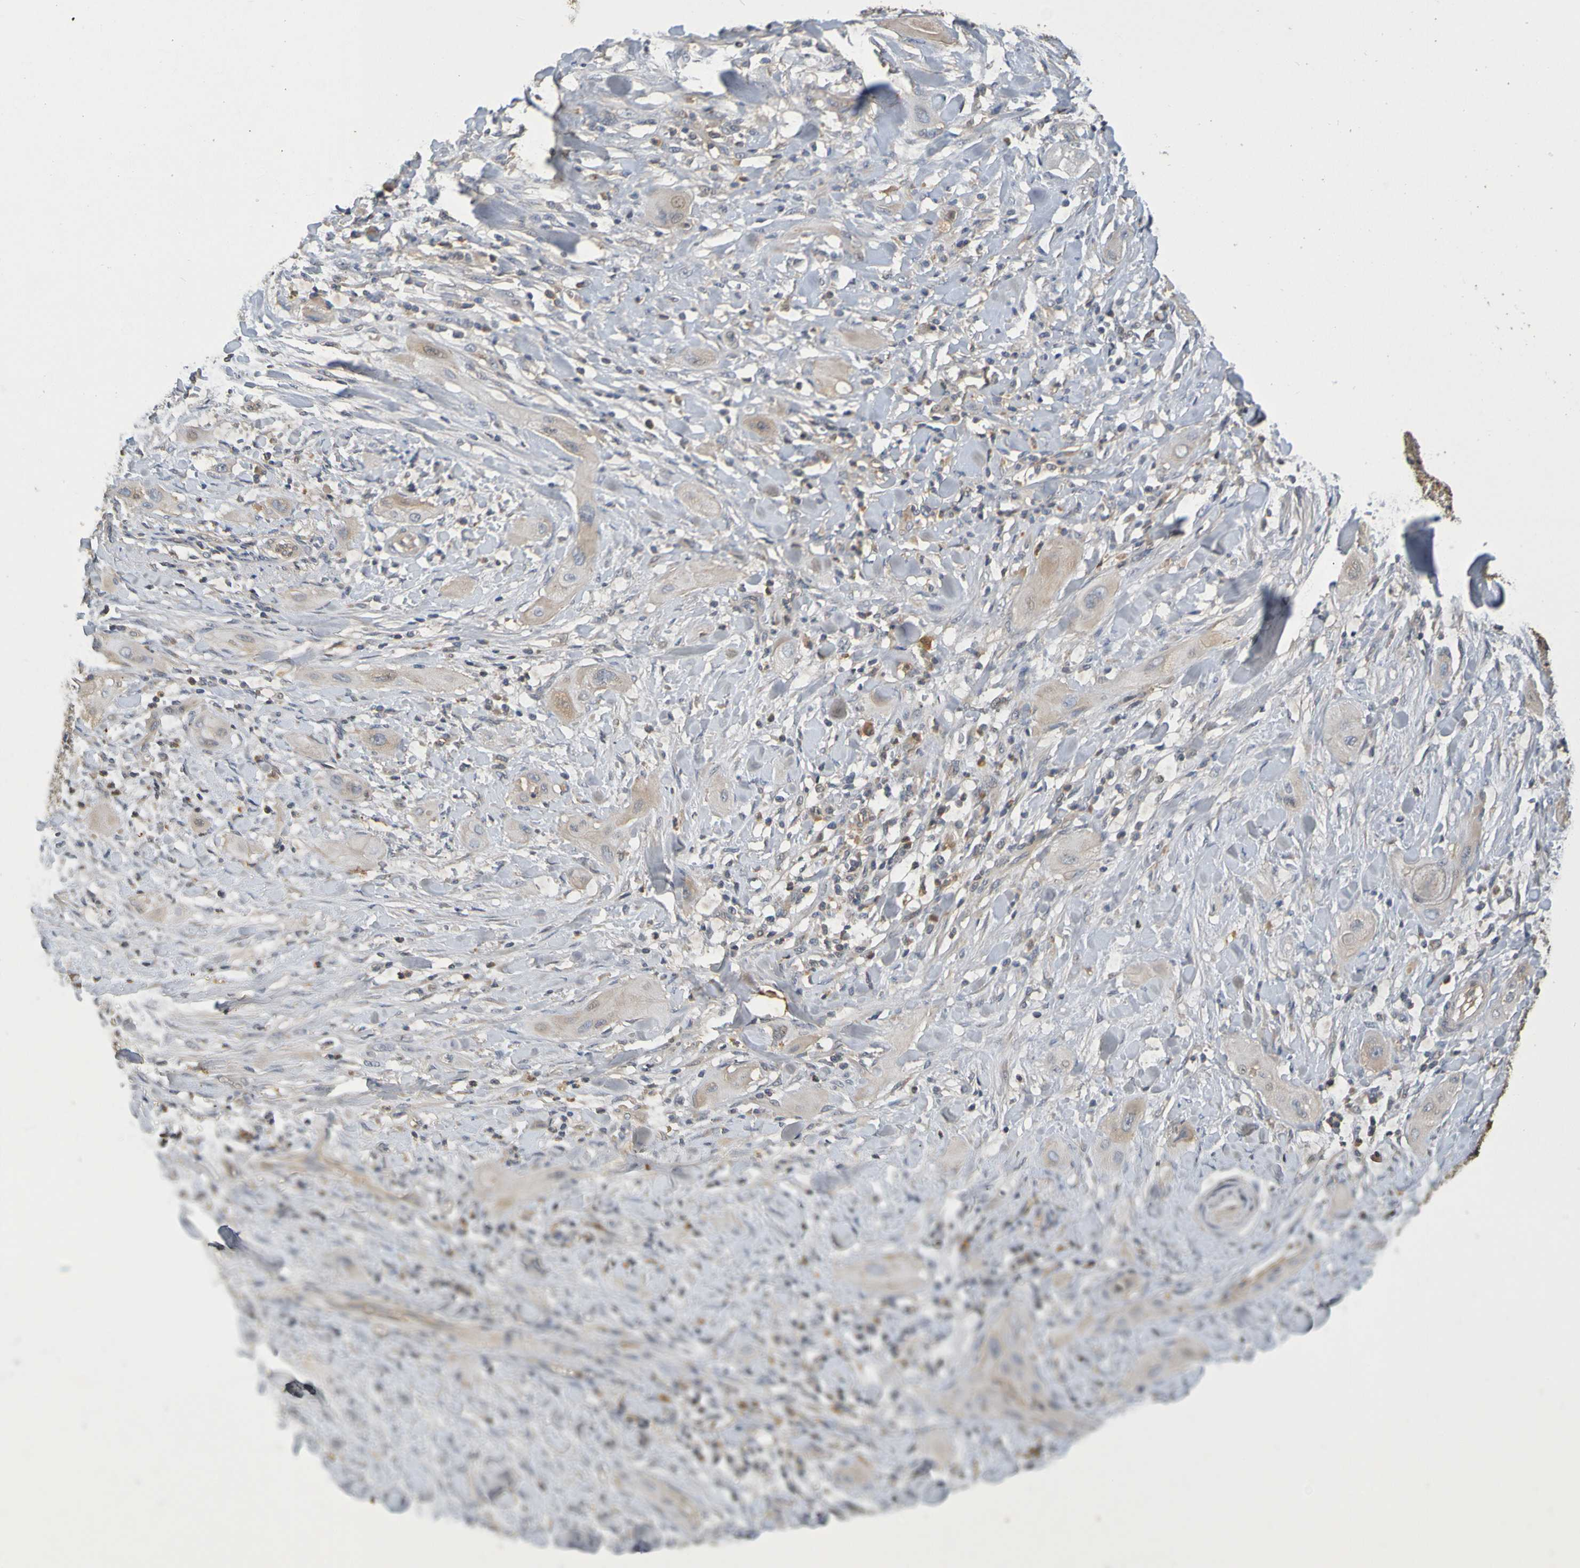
{"staining": {"intensity": "weak", "quantity": ">75%", "location": "cytoplasmic/membranous"}, "tissue": "lung cancer", "cell_type": "Tumor cells", "image_type": "cancer", "snomed": [{"axis": "morphology", "description": "Squamous cell carcinoma, NOS"}, {"axis": "topography", "description": "Lung"}], "caption": "An immunohistochemistry (IHC) histopathology image of tumor tissue is shown. Protein staining in brown labels weak cytoplasmic/membranous positivity in lung cancer (squamous cell carcinoma) within tumor cells. (brown staining indicates protein expression, while blue staining denotes nuclei).", "gene": "C1QA", "patient": {"sex": "female", "age": 47}}